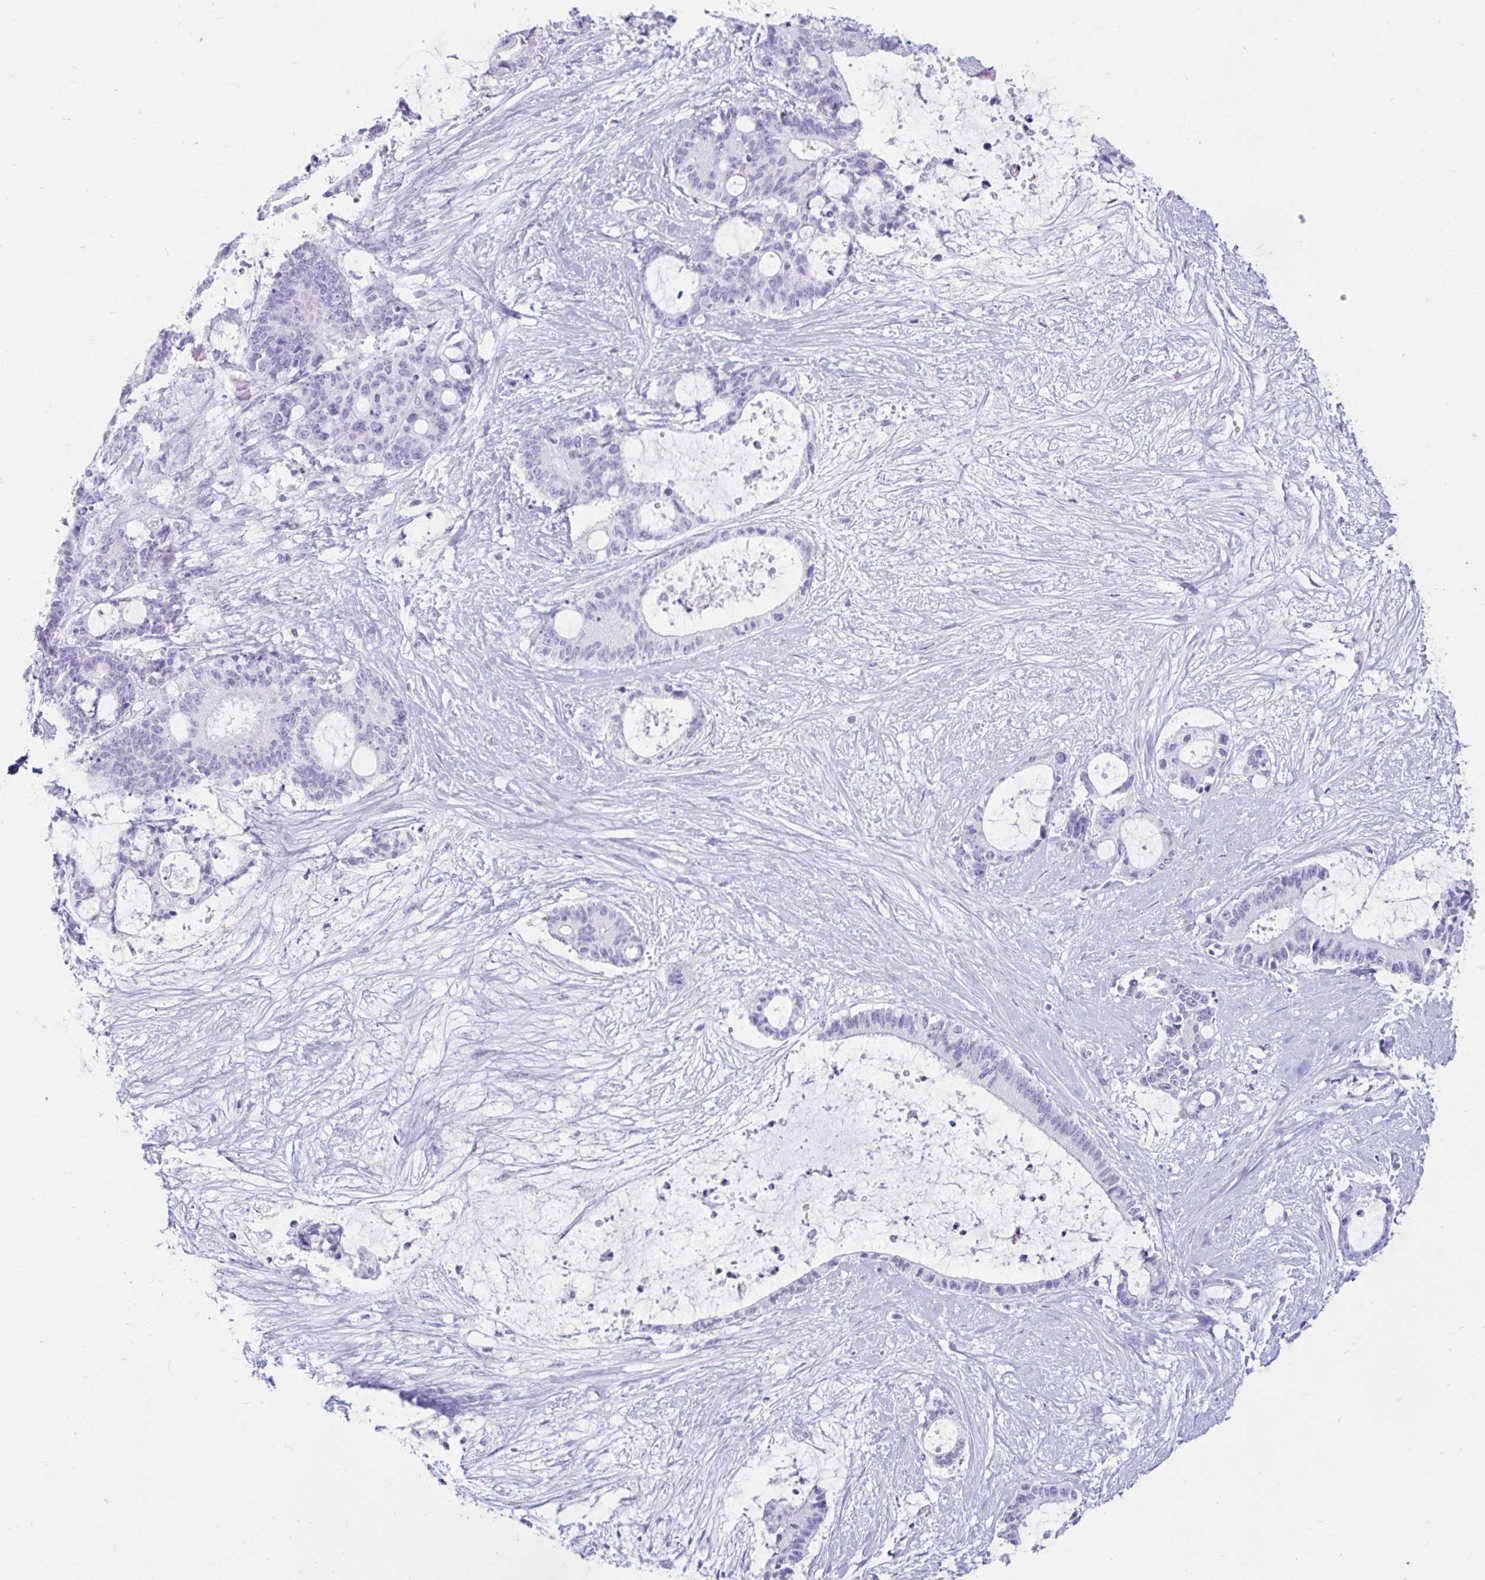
{"staining": {"intensity": "negative", "quantity": "none", "location": "none"}, "tissue": "liver cancer", "cell_type": "Tumor cells", "image_type": "cancer", "snomed": [{"axis": "morphology", "description": "Normal tissue, NOS"}, {"axis": "morphology", "description": "Cholangiocarcinoma"}, {"axis": "topography", "description": "Liver"}, {"axis": "topography", "description": "Peripheral nerve tissue"}], "caption": "Immunohistochemistry of liver cholangiocarcinoma demonstrates no positivity in tumor cells.", "gene": "BEST1", "patient": {"sex": "female", "age": 73}}